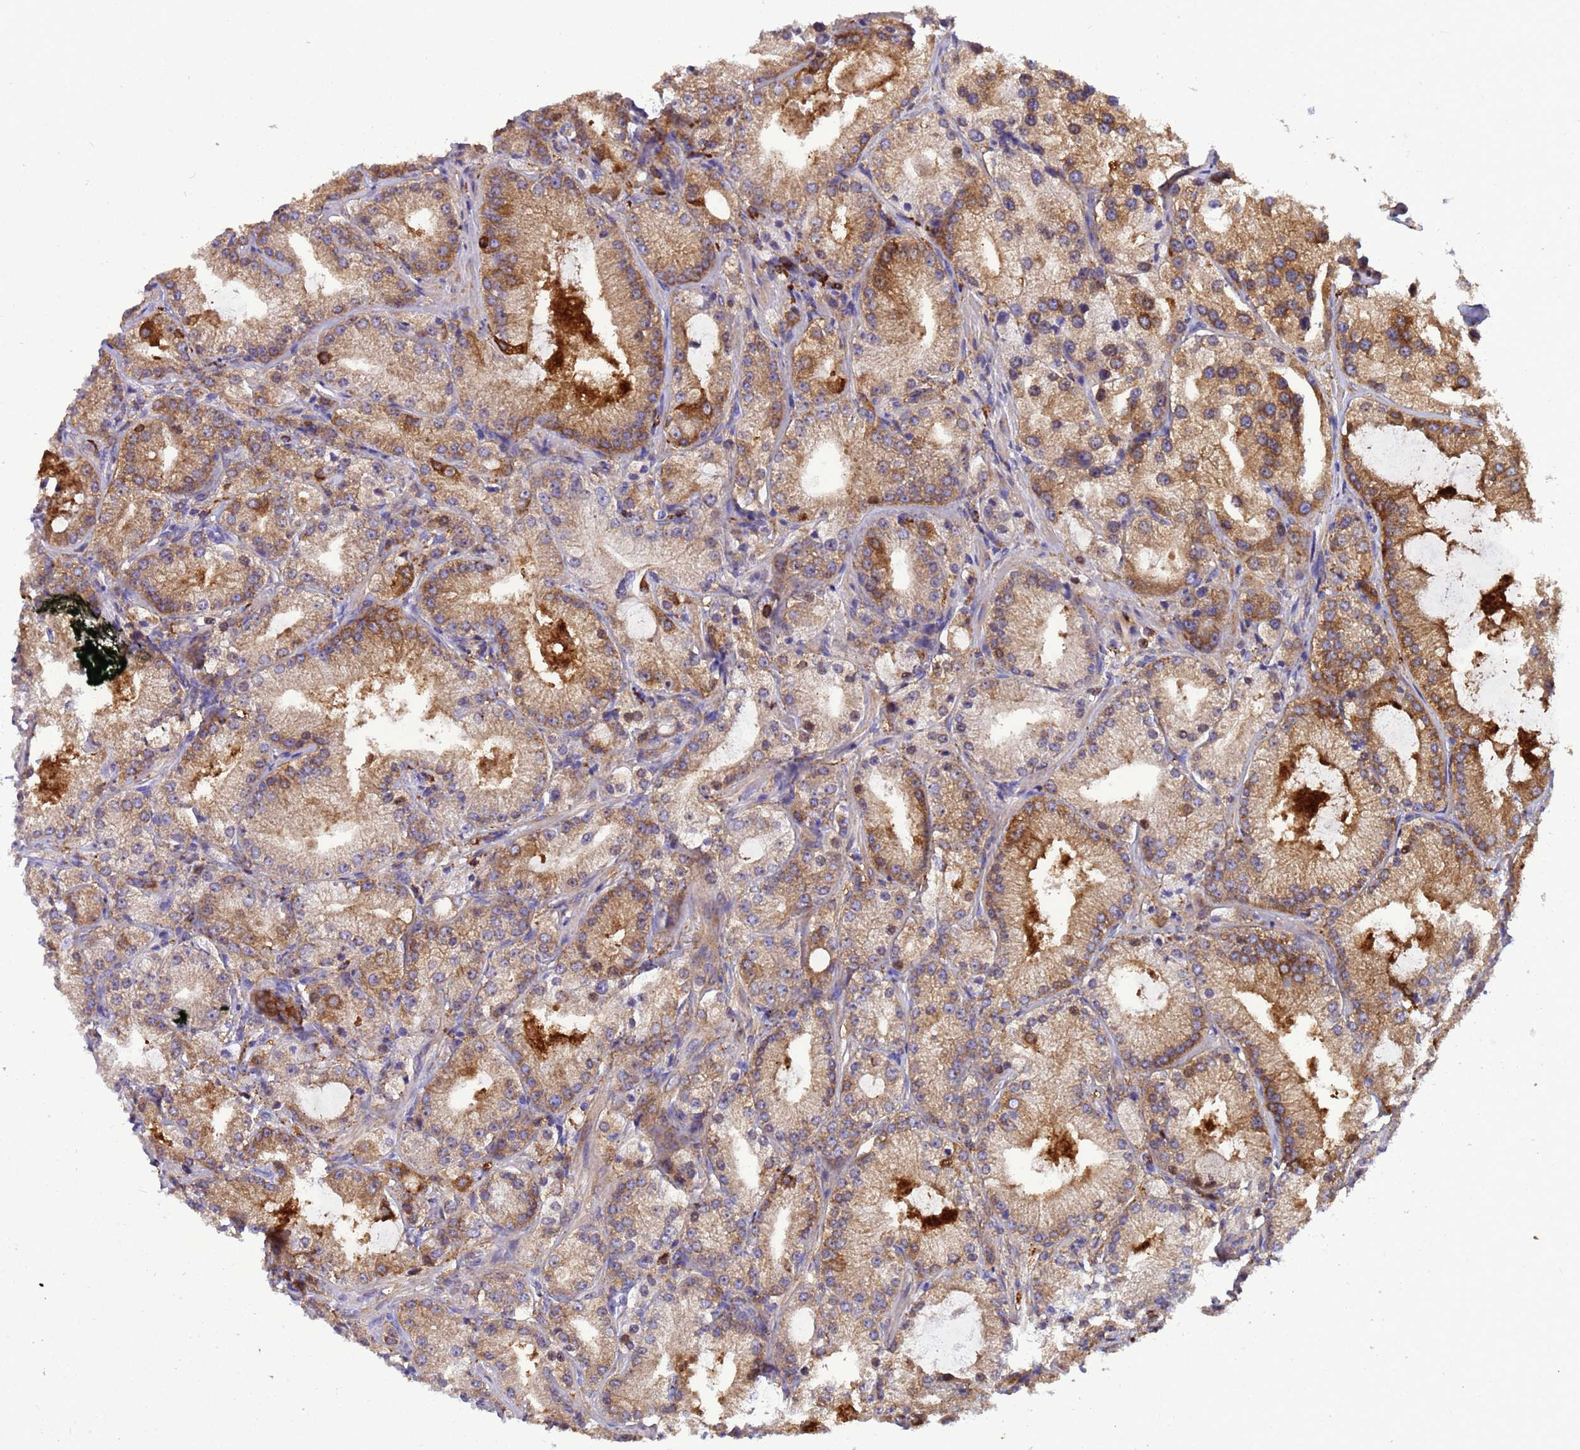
{"staining": {"intensity": "moderate", "quantity": ">75%", "location": "cytoplasmic/membranous"}, "tissue": "prostate cancer", "cell_type": "Tumor cells", "image_type": "cancer", "snomed": [{"axis": "morphology", "description": "Adenocarcinoma, Low grade"}, {"axis": "topography", "description": "Prostate"}], "caption": "Moderate cytoplasmic/membranous protein positivity is identified in about >75% of tumor cells in prostate low-grade adenocarcinoma.", "gene": "EZR", "patient": {"sex": "male", "age": 69}}